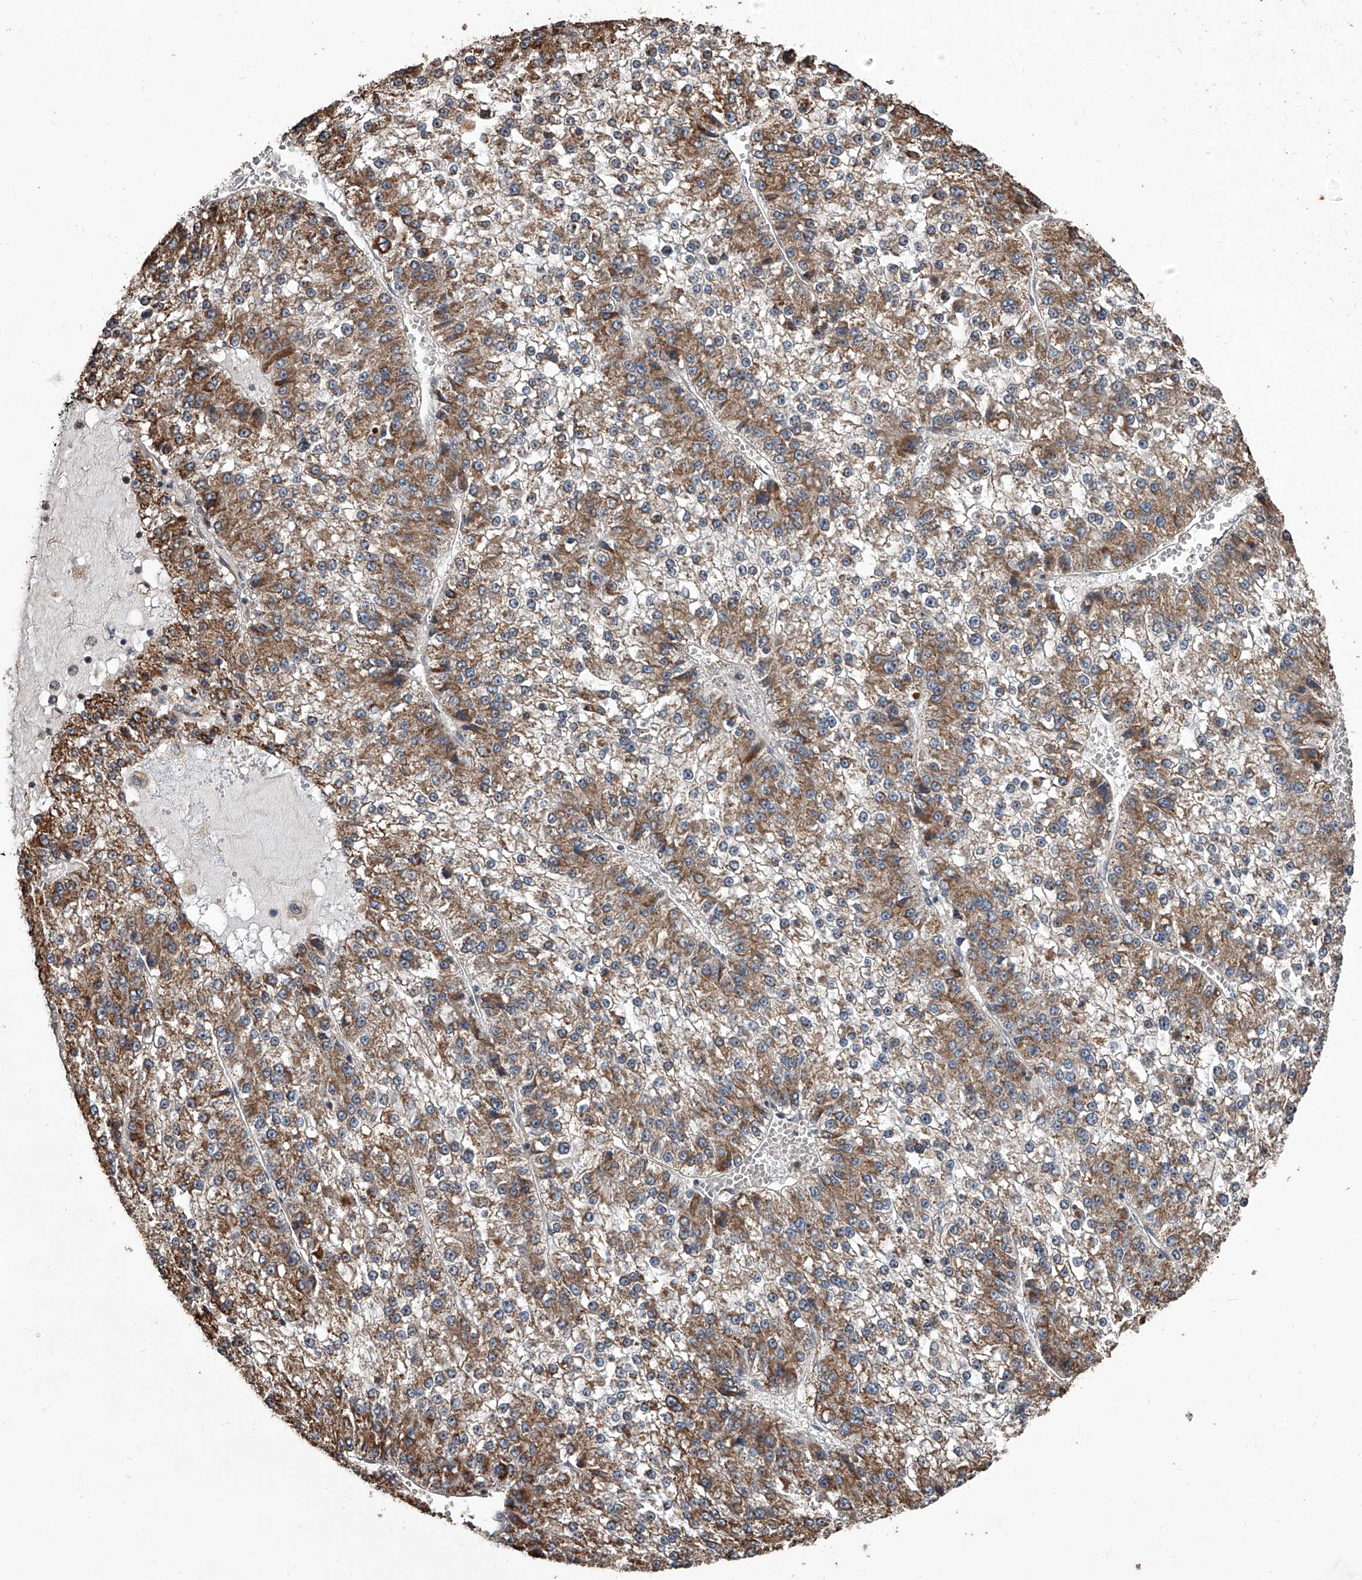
{"staining": {"intensity": "moderate", "quantity": ">75%", "location": "cytoplasmic/membranous"}, "tissue": "liver cancer", "cell_type": "Tumor cells", "image_type": "cancer", "snomed": [{"axis": "morphology", "description": "Carcinoma, Hepatocellular, NOS"}, {"axis": "topography", "description": "Liver"}], "caption": "A medium amount of moderate cytoplasmic/membranous expression is appreciated in about >75% of tumor cells in hepatocellular carcinoma (liver) tissue.", "gene": "LTV1", "patient": {"sex": "female", "age": 73}}